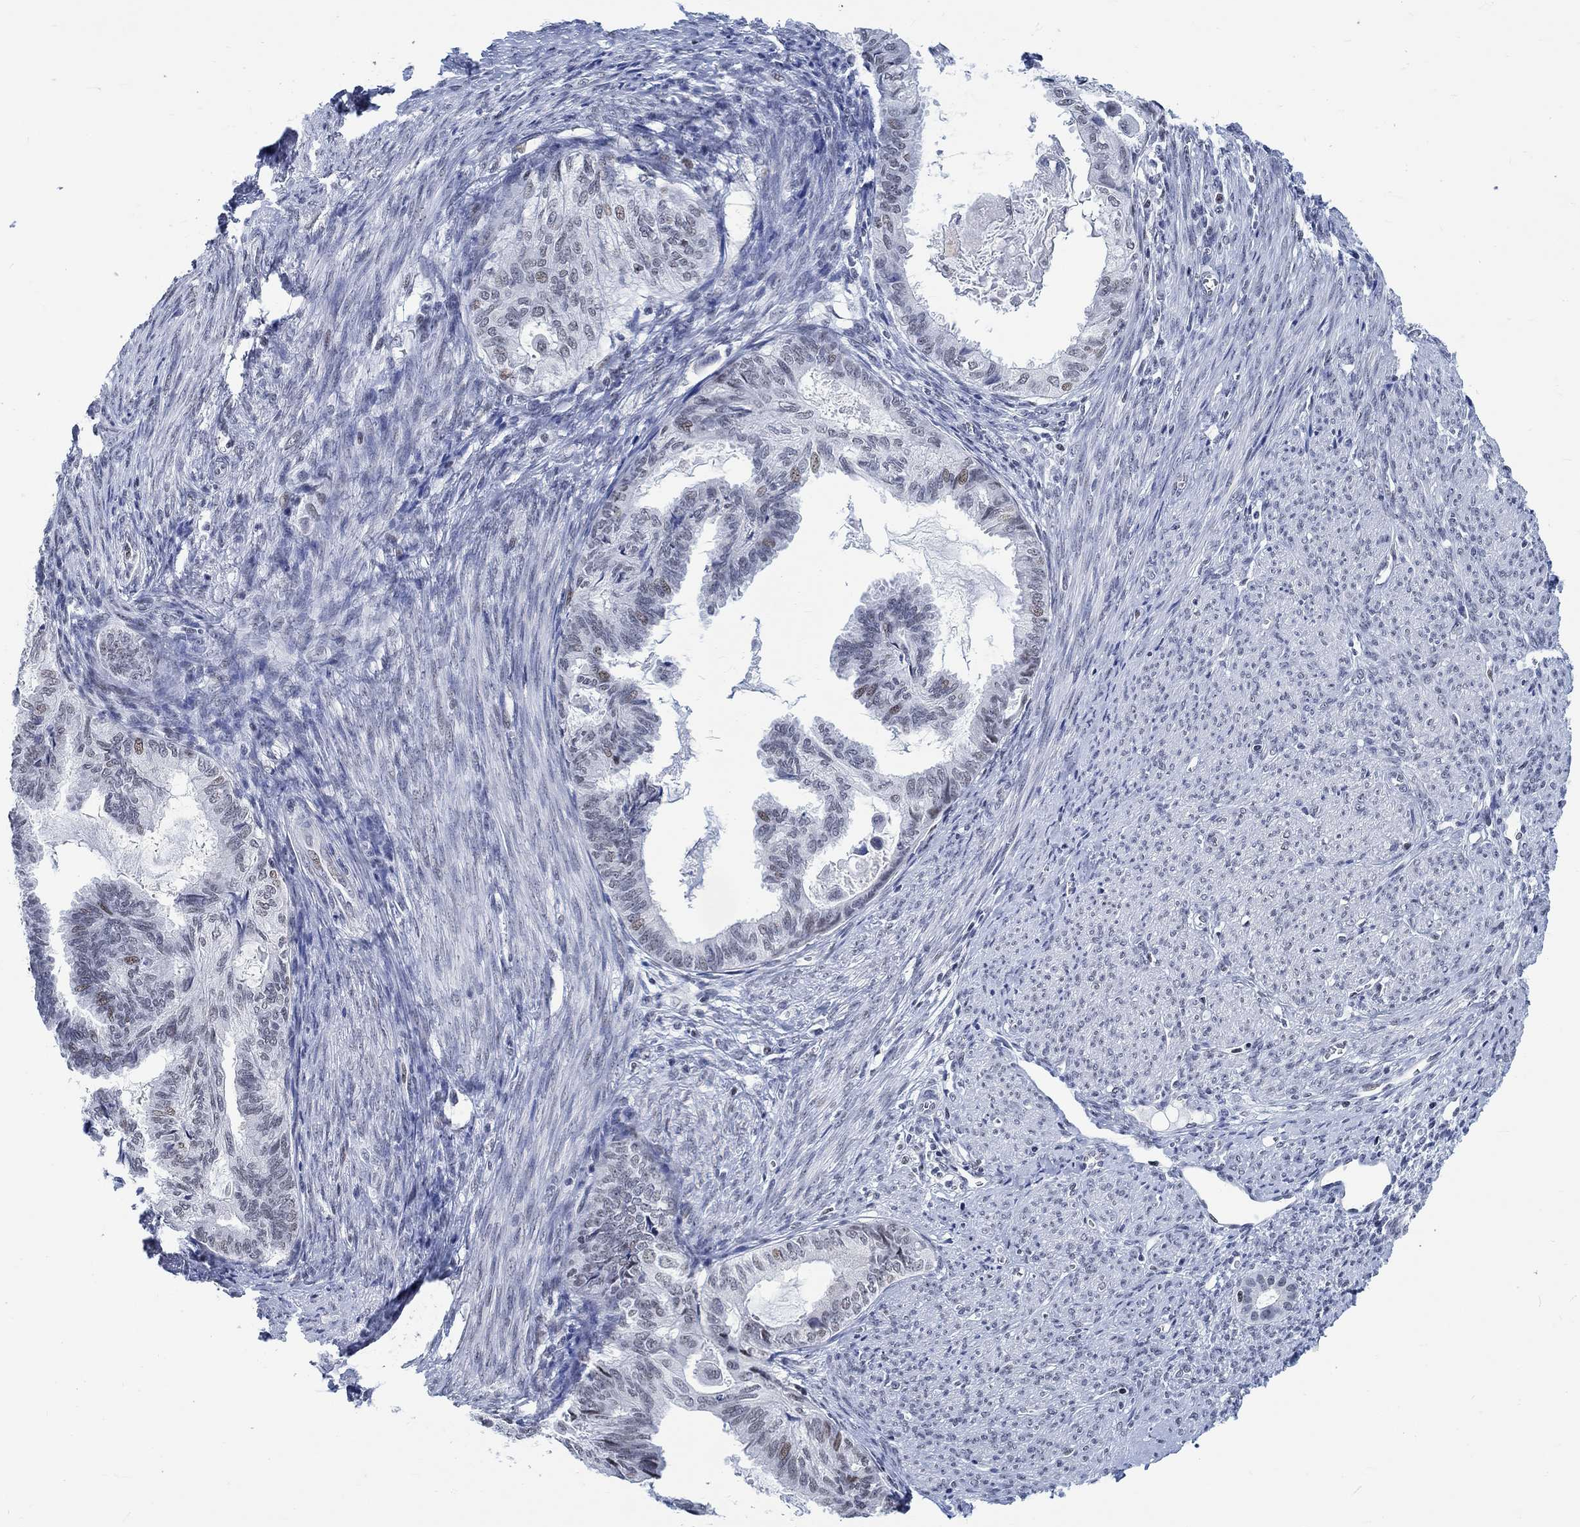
{"staining": {"intensity": "weak", "quantity": "<25%", "location": "nuclear"}, "tissue": "endometrial cancer", "cell_type": "Tumor cells", "image_type": "cancer", "snomed": [{"axis": "morphology", "description": "Adenocarcinoma, NOS"}, {"axis": "topography", "description": "Endometrium"}], "caption": "The photomicrograph reveals no staining of tumor cells in endometrial cancer (adenocarcinoma).", "gene": "KCNH8", "patient": {"sex": "female", "age": 86}}